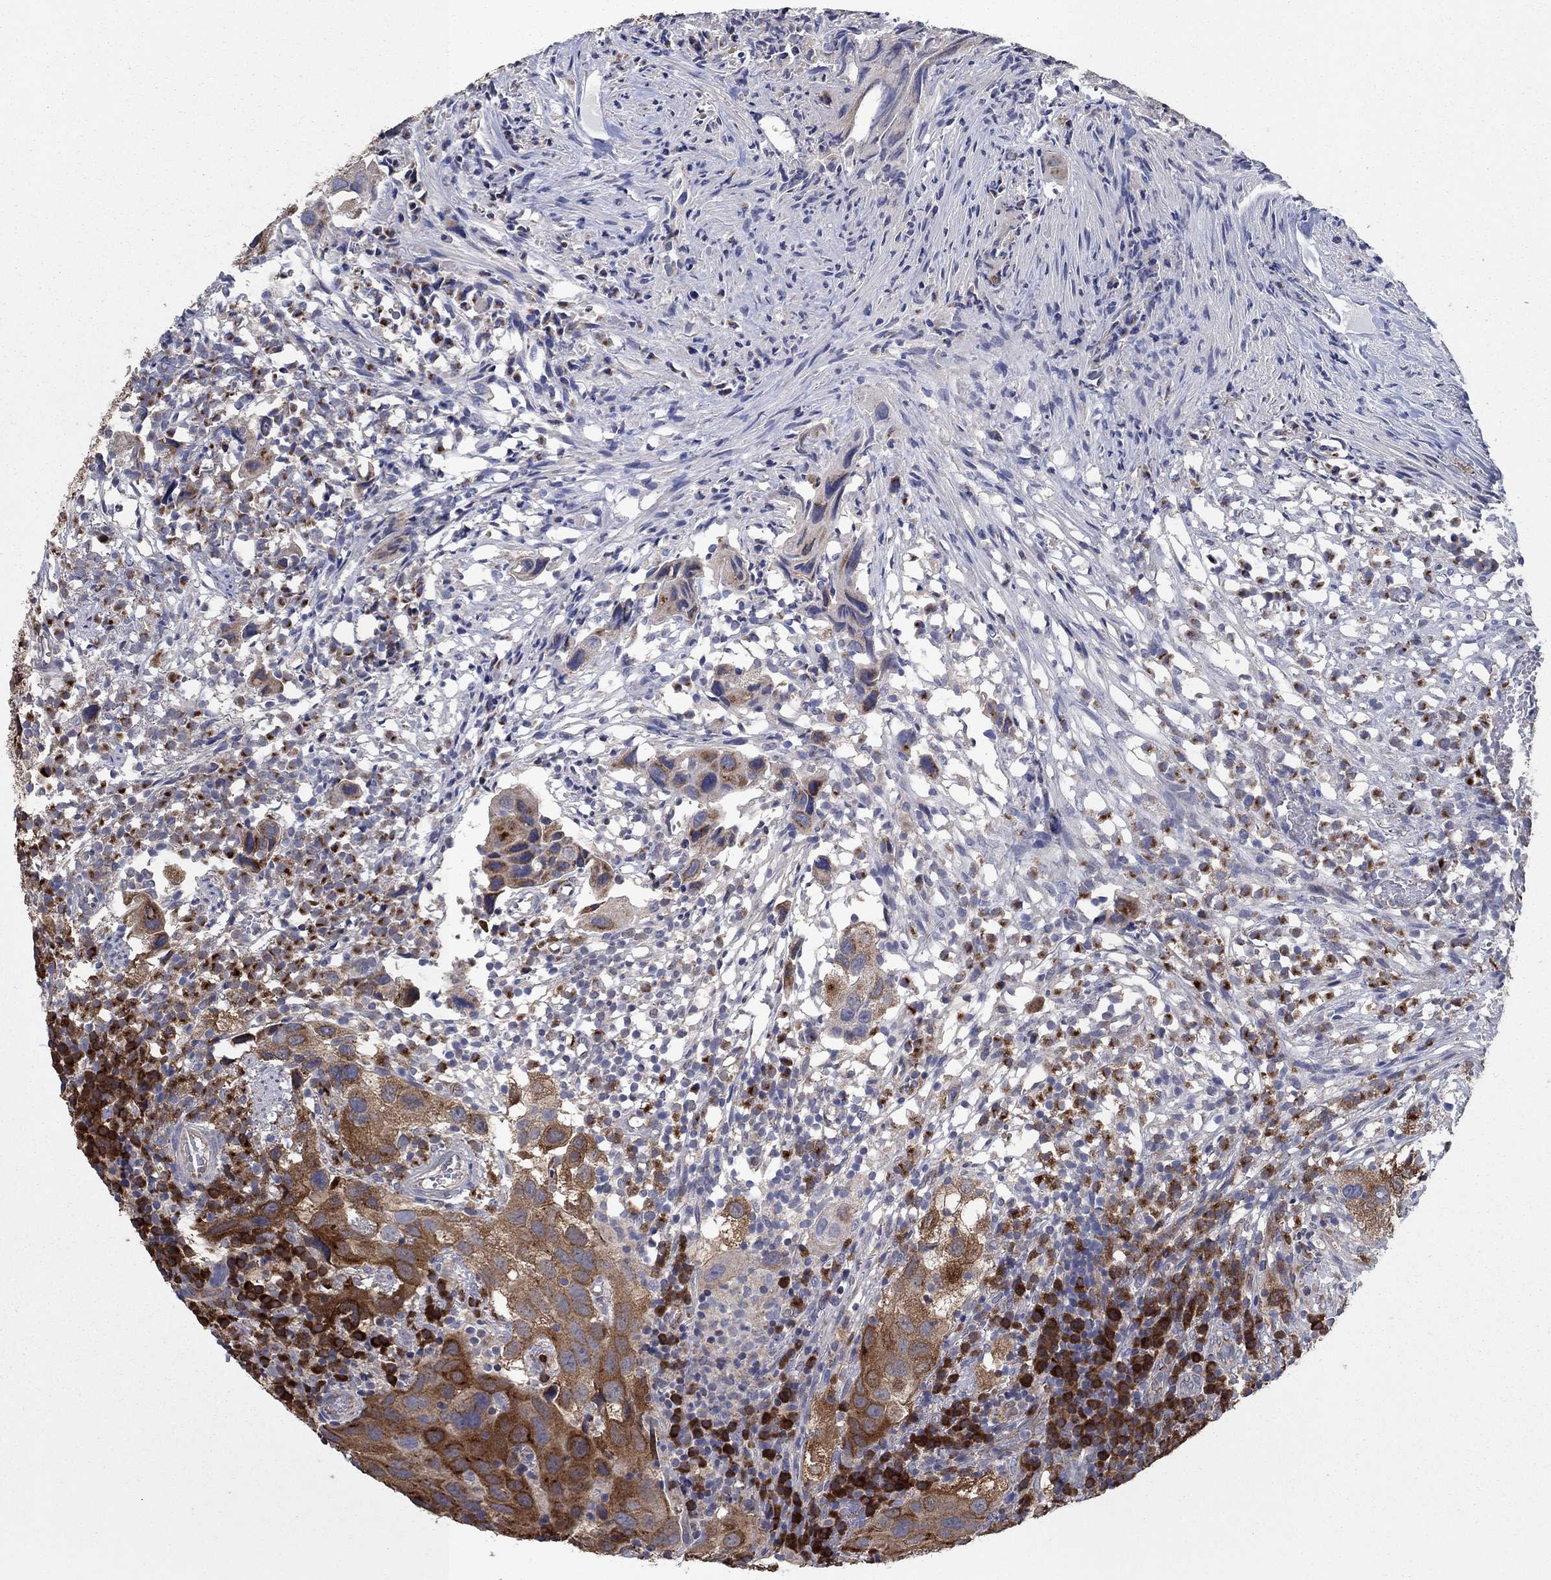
{"staining": {"intensity": "moderate", "quantity": ">75%", "location": "cytoplasmic/membranous"}, "tissue": "urothelial cancer", "cell_type": "Tumor cells", "image_type": "cancer", "snomed": [{"axis": "morphology", "description": "Urothelial carcinoma, High grade"}, {"axis": "topography", "description": "Urinary bladder"}], "caption": "Immunohistochemistry photomicrograph of neoplastic tissue: human urothelial cancer stained using immunohistochemistry displays medium levels of moderate protein expression localized specifically in the cytoplasmic/membranous of tumor cells, appearing as a cytoplasmic/membranous brown color.", "gene": "HID1", "patient": {"sex": "male", "age": 79}}